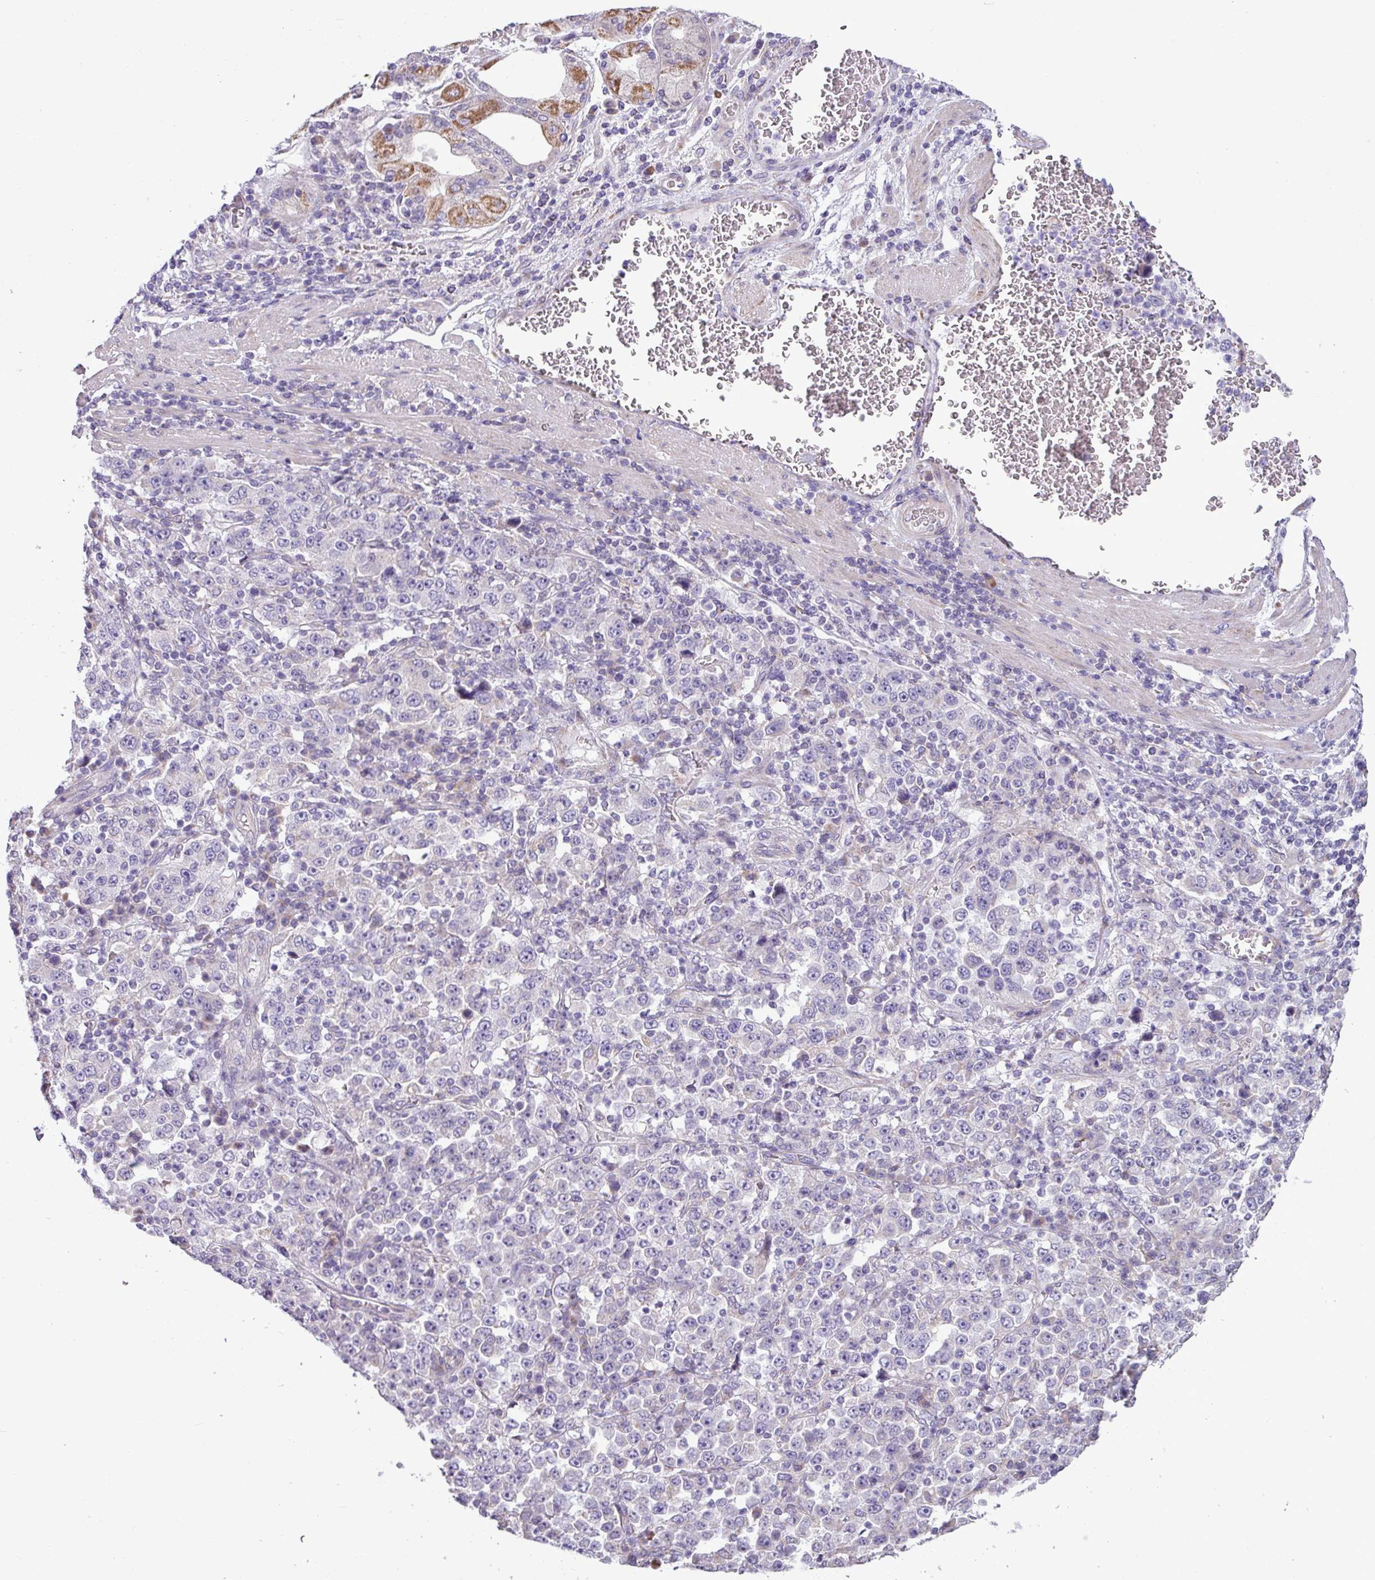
{"staining": {"intensity": "negative", "quantity": "none", "location": "none"}, "tissue": "stomach cancer", "cell_type": "Tumor cells", "image_type": "cancer", "snomed": [{"axis": "morphology", "description": "Normal tissue, NOS"}, {"axis": "morphology", "description": "Adenocarcinoma, NOS"}, {"axis": "topography", "description": "Stomach, upper"}, {"axis": "topography", "description": "Stomach"}], "caption": "Stomach cancer (adenocarcinoma) stained for a protein using immunohistochemistry (IHC) demonstrates no staining tumor cells.", "gene": "IRGC", "patient": {"sex": "male", "age": 59}}